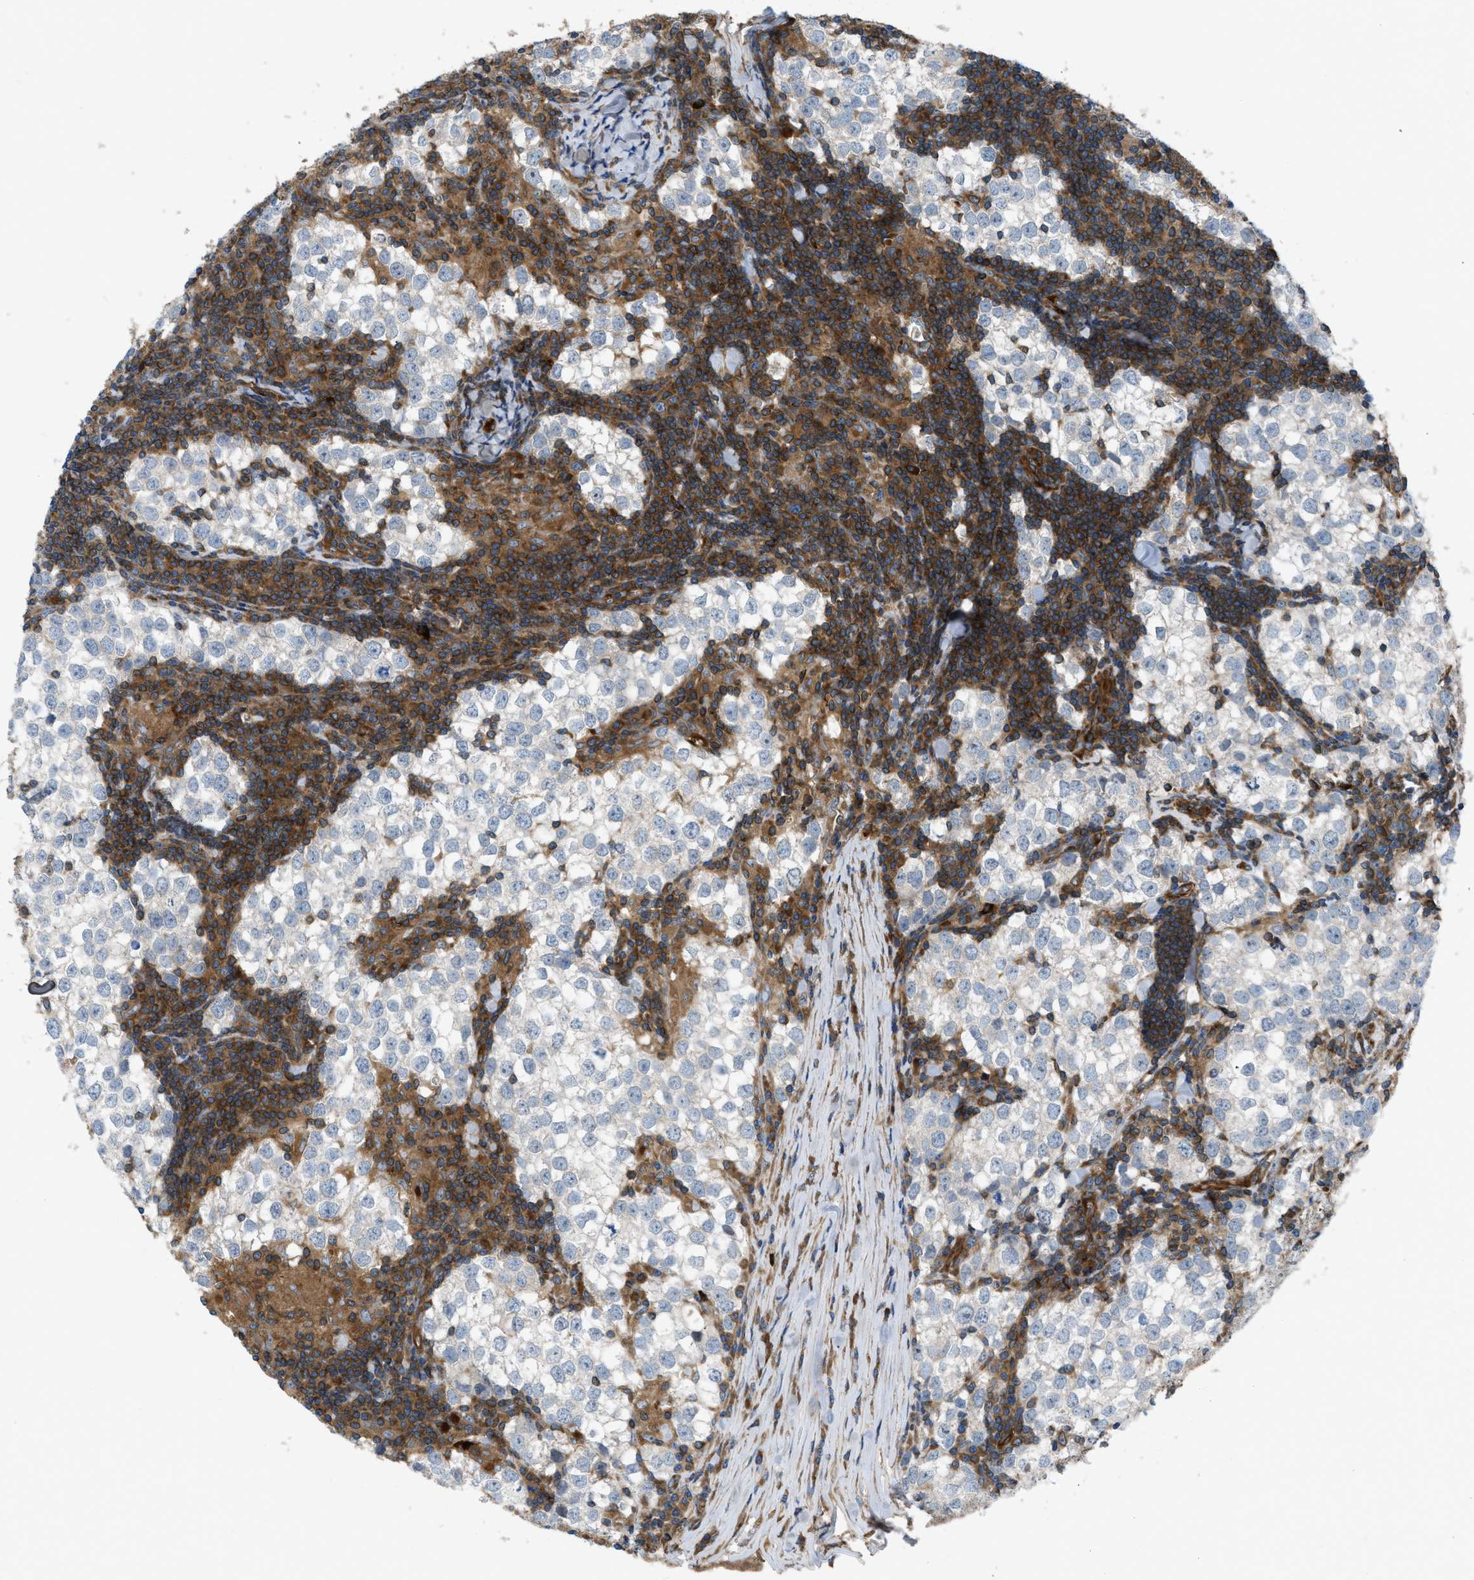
{"staining": {"intensity": "negative", "quantity": "none", "location": "none"}, "tissue": "testis cancer", "cell_type": "Tumor cells", "image_type": "cancer", "snomed": [{"axis": "morphology", "description": "Seminoma, NOS"}, {"axis": "morphology", "description": "Carcinoma, Embryonal, NOS"}, {"axis": "topography", "description": "Testis"}], "caption": "Tumor cells show no significant protein positivity in testis cancer (embryonal carcinoma).", "gene": "ATP2A3", "patient": {"sex": "male", "age": 36}}